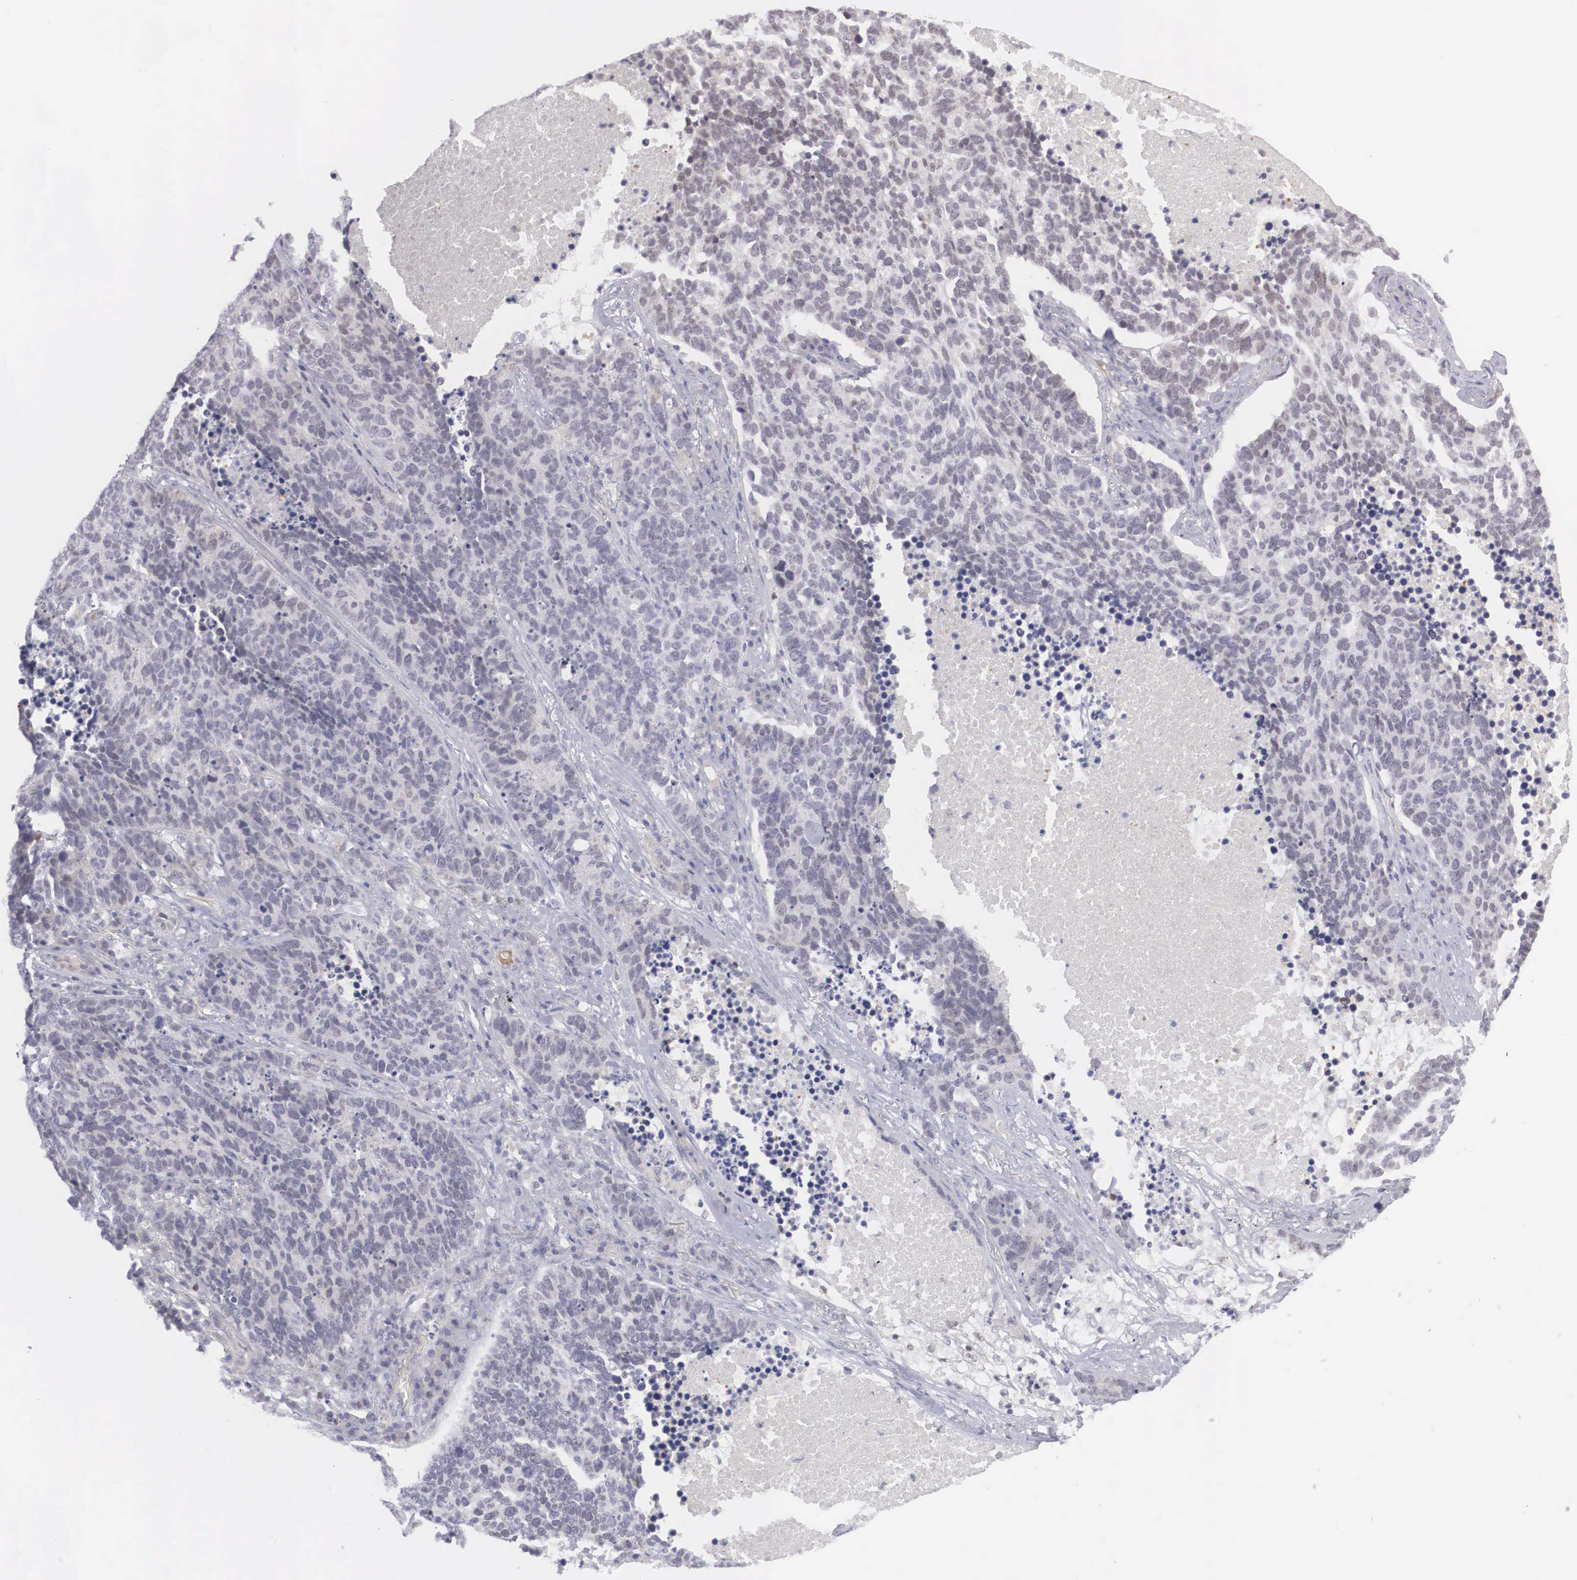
{"staining": {"intensity": "weak", "quantity": "<25%", "location": "nuclear"}, "tissue": "lung cancer", "cell_type": "Tumor cells", "image_type": "cancer", "snomed": [{"axis": "morphology", "description": "Neoplasm, malignant, NOS"}, {"axis": "topography", "description": "Lung"}], "caption": "The IHC micrograph has no significant positivity in tumor cells of neoplasm (malignant) (lung) tissue. (IHC, brightfield microscopy, high magnification).", "gene": "RBPJ", "patient": {"sex": "female", "age": 75}}